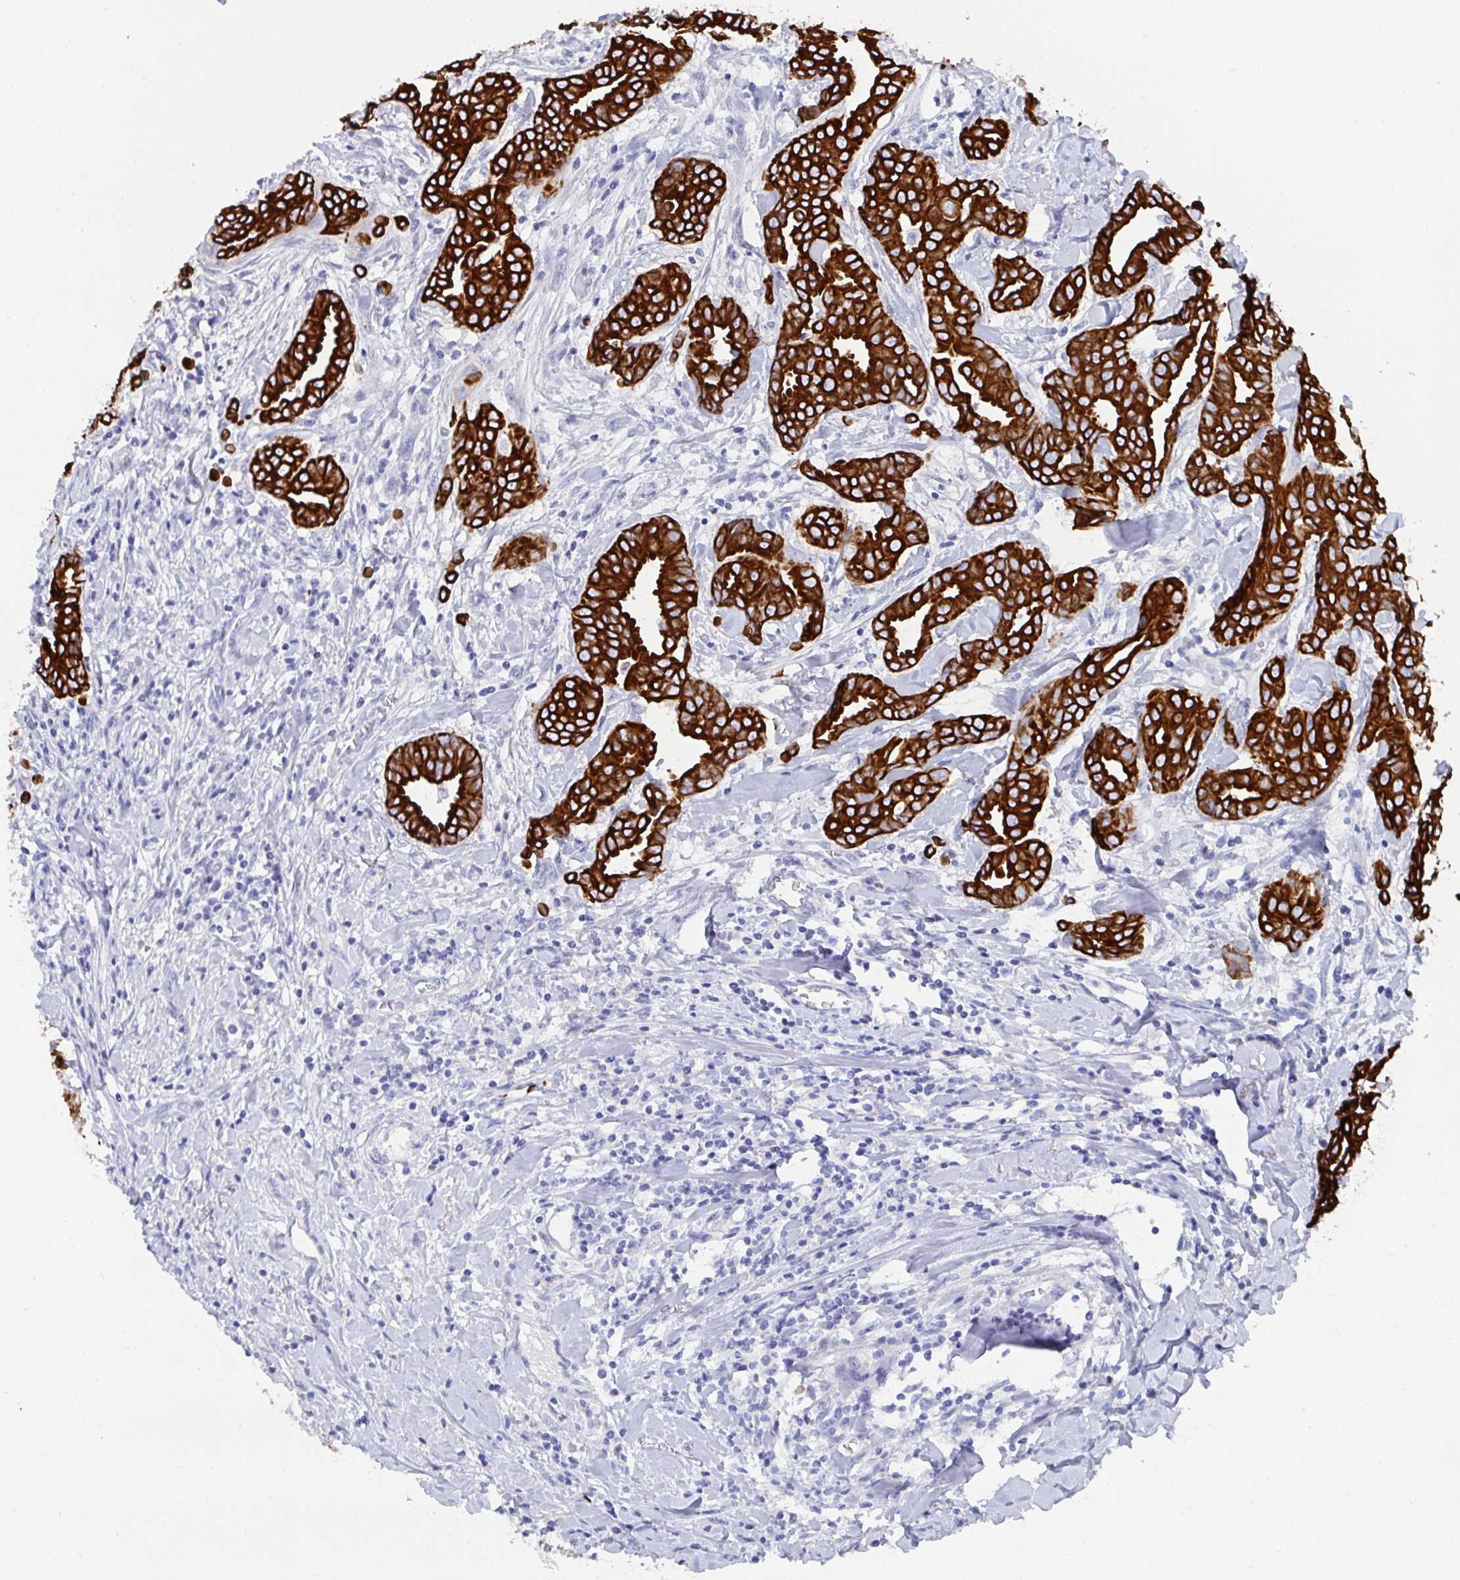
{"staining": {"intensity": "strong", "quantity": ">75%", "location": "cytoplasmic/membranous"}, "tissue": "breast cancer", "cell_type": "Tumor cells", "image_type": "cancer", "snomed": [{"axis": "morphology", "description": "Duct carcinoma"}, {"axis": "topography", "description": "Breast"}], "caption": "A brown stain highlights strong cytoplasmic/membranous expression of a protein in breast cancer tumor cells.", "gene": "CLDN8", "patient": {"sex": "female", "age": 45}}